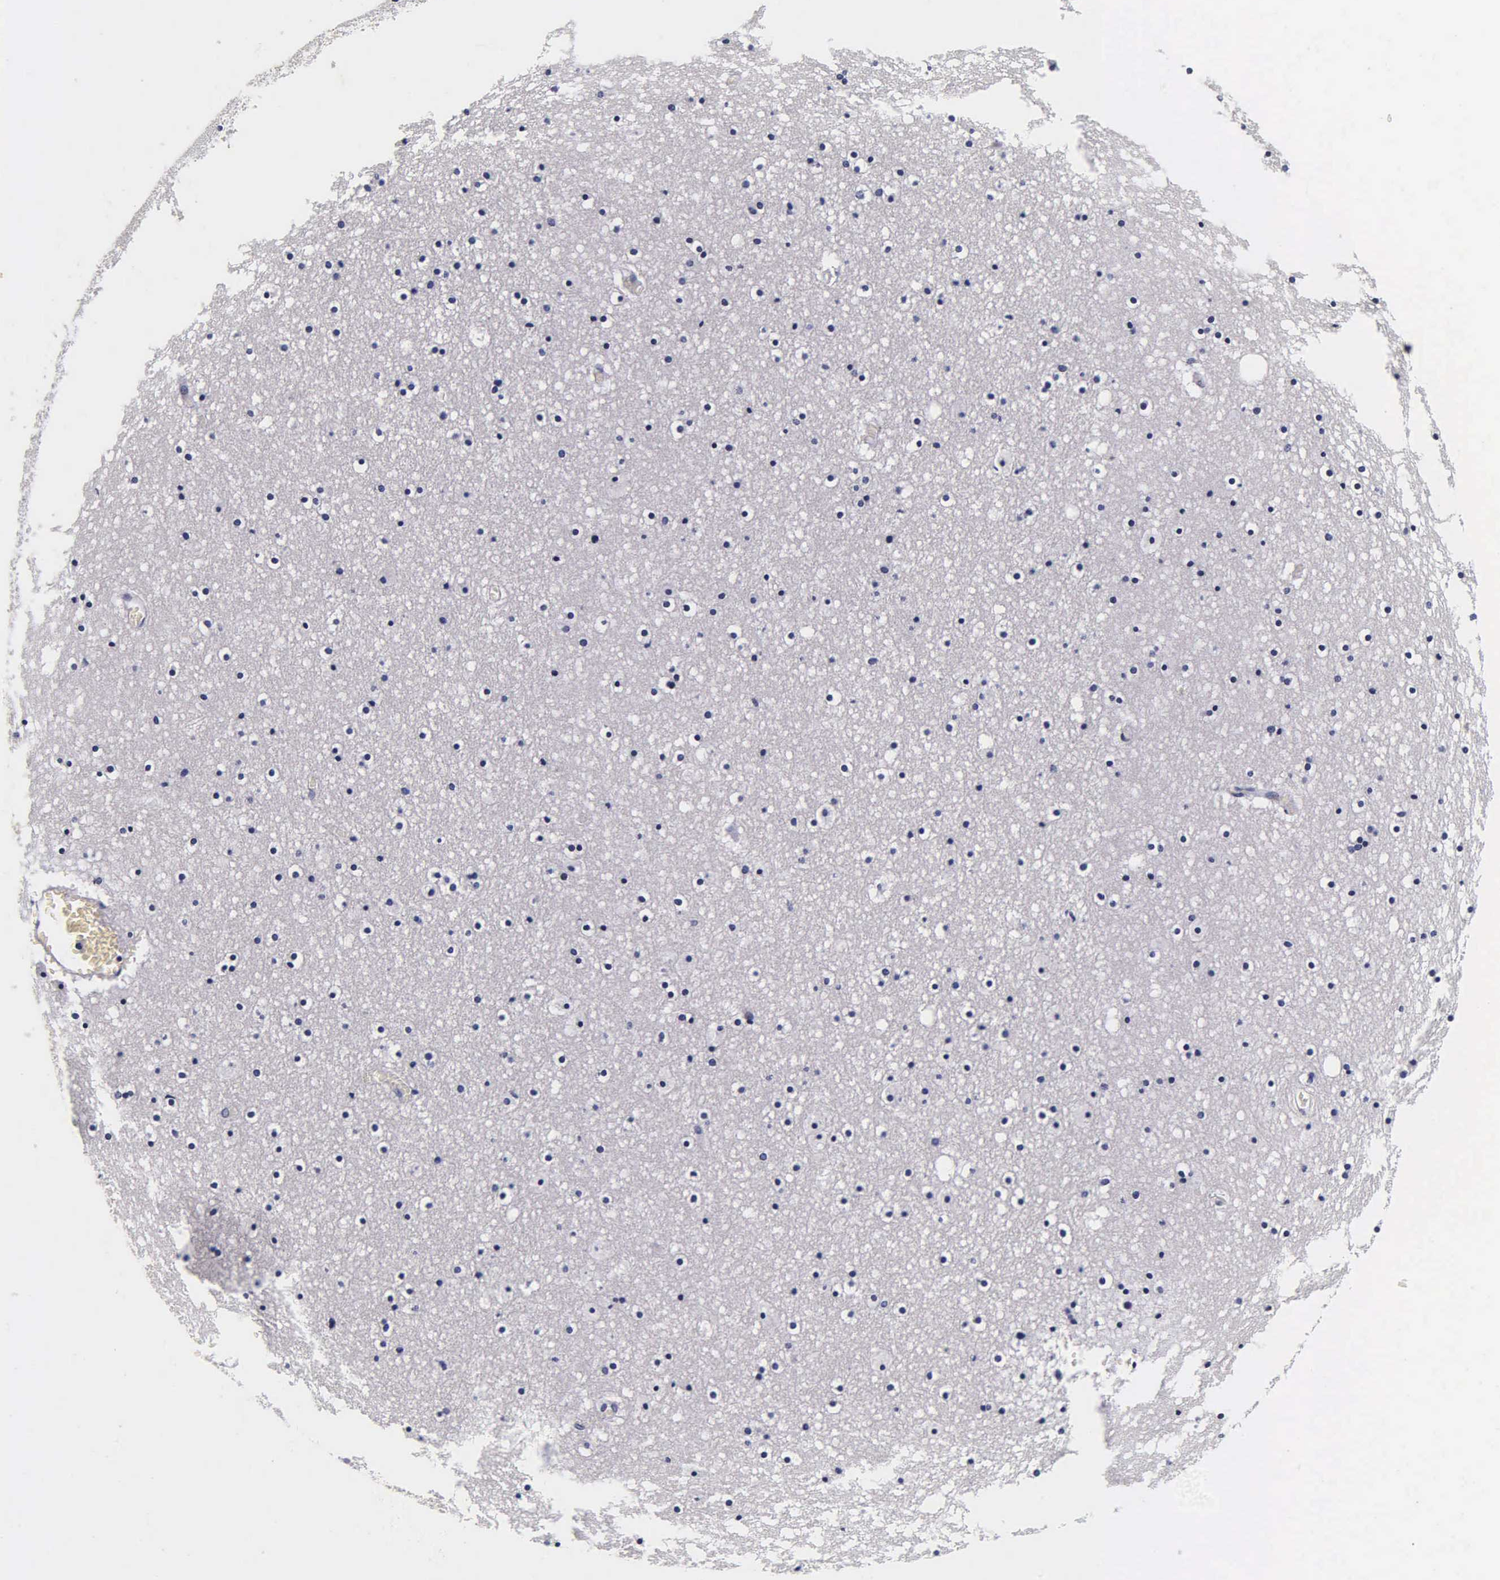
{"staining": {"intensity": "negative", "quantity": "none", "location": "none"}, "tissue": "caudate", "cell_type": "Glial cells", "image_type": "normal", "snomed": [{"axis": "morphology", "description": "Normal tissue, NOS"}, {"axis": "topography", "description": "Lateral ventricle wall"}], "caption": "Immunohistochemical staining of benign caudate displays no significant positivity in glial cells.", "gene": "TG", "patient": {"sex": "male", "age": 45}}